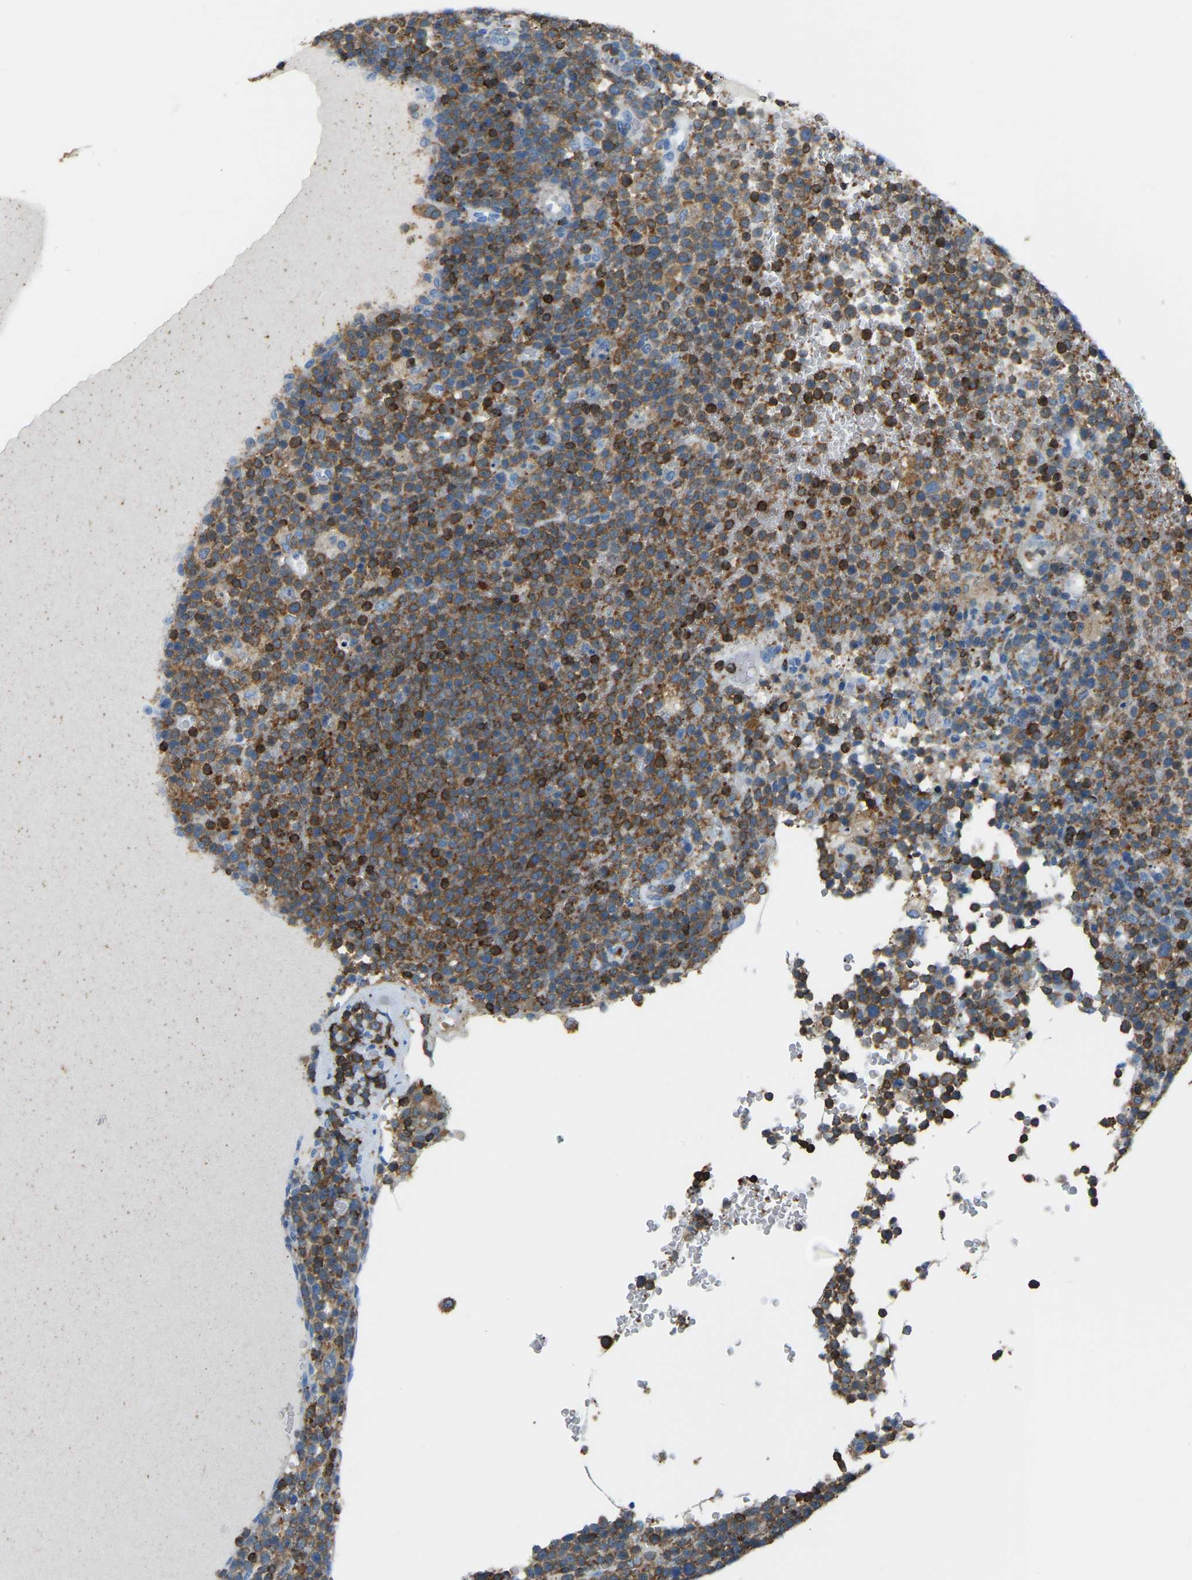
{"staining": {"intensity": "moderate", "quantity": ">75%", "location": "cytoplasmic/membranous"}, "tissue": "lymphoma", "cell_type": "Tumor cells", "image_type": "cancer", "snomed": [{"axis": "morphology", "description": "Malignant lymphoma, non-Hodgkin's type, High grade"}, {"axis": "topography", "description": "Lymph node"}], "caption": "IHC micrograph of lymphoma stained for a protein (brown), which demonstrates medium levels of moderate cytoplasmic/membranous expression in approximately >75% of tumor cells.", "gene": "ARHGAP45", "patient": {"sex": "male", "age": 61}}